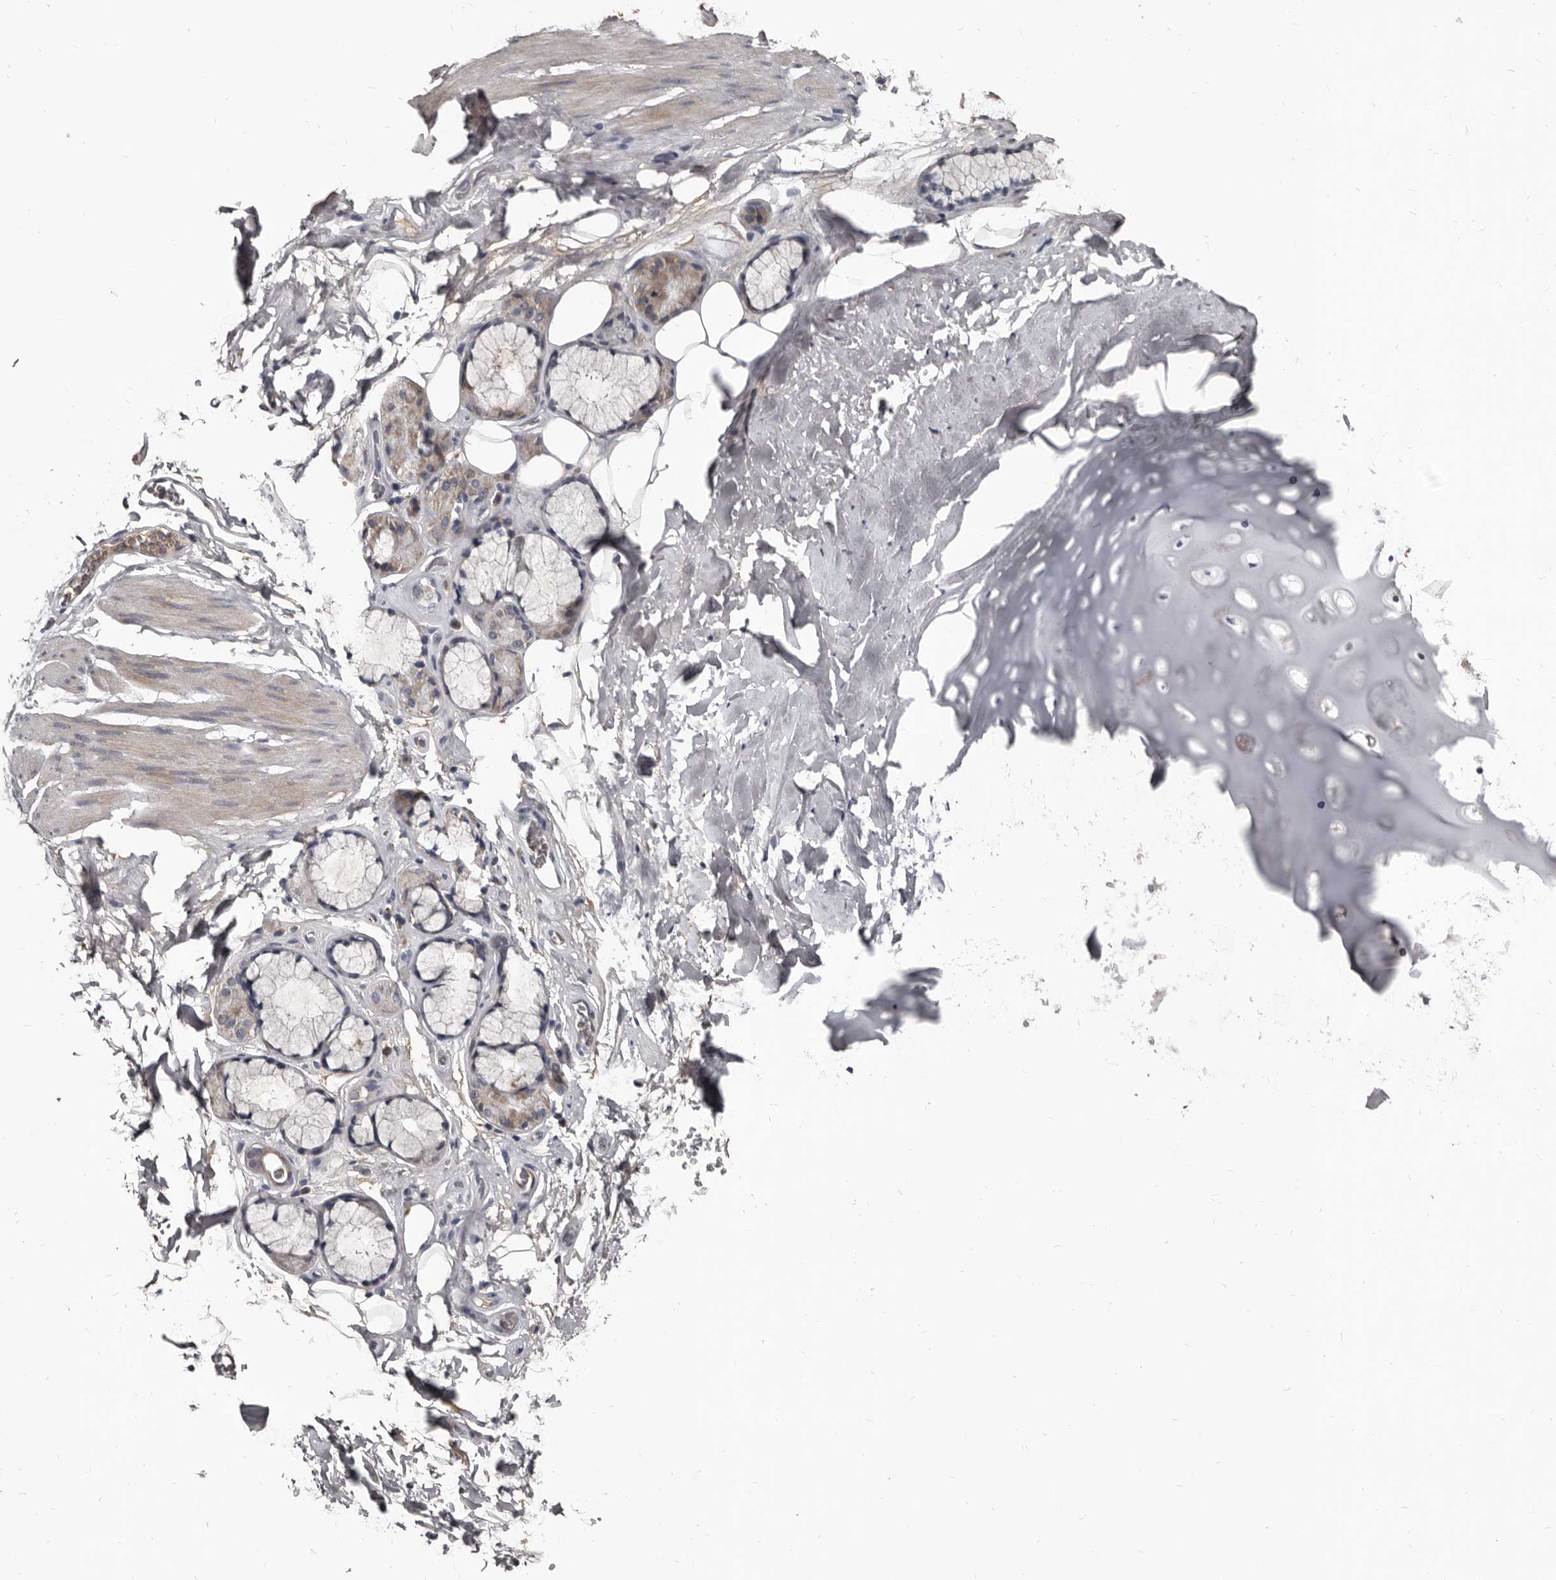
{"staining": {"intensity": "weak", "quantity": ">75%", "location": "cytoplasmic/membranous"}, "tissue": "adipose tissue", "cell_type": "Adipocytes", "image_type": "normal", "snomed": [{"axis": "morphology", "description": "Normal tissue, NOS"}, {"axis": "topography", "description": "Cartilage tissue"}], "caption": "Adipose tissue stained with immunohistochemistry reveals weak cytoplasmic/membranous staining in approximately >75% of adipocytes. Nuclei are stained in blue.", "gene": "GREB1", "patient": {"sex": "female", "age": 63}}